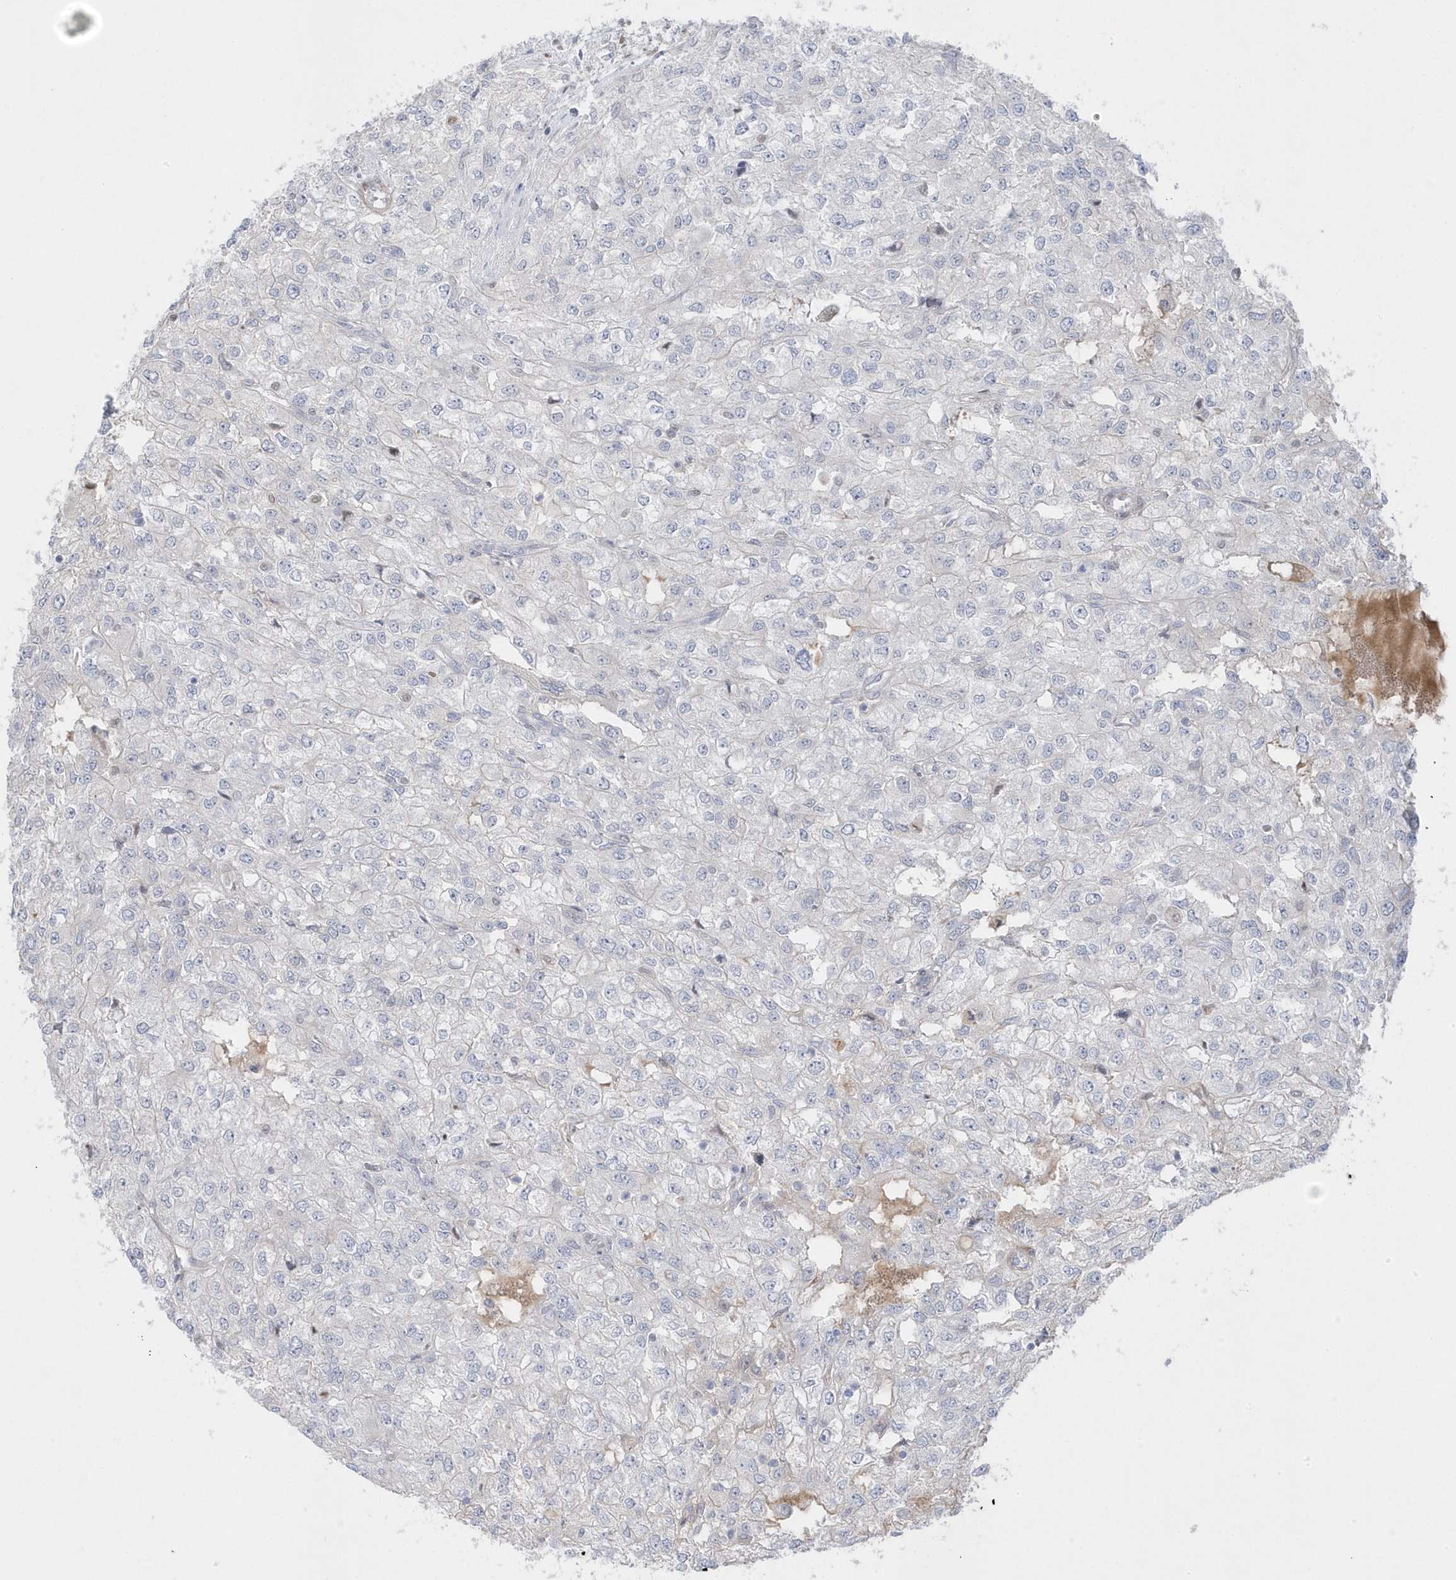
{"staining": {"intensity": "negative", "quantity": "none", "location": "none"}, "tissue": "renal cancer", "cell_type": "Tumor cells", "image_type": "cancer", "snomed": [{"axis": "morphology", "description": "Adenocarcinoma, NOS"}, {"axis": "topography", "description": "Kidney"}], "caption": "Immunohistochemistry (IHC) of renal cancer (adenocarcinoma) reveals no expression in tumor cells.", "gene": "GTPBP6", "patient": {"sex": "female", "age": 54}}